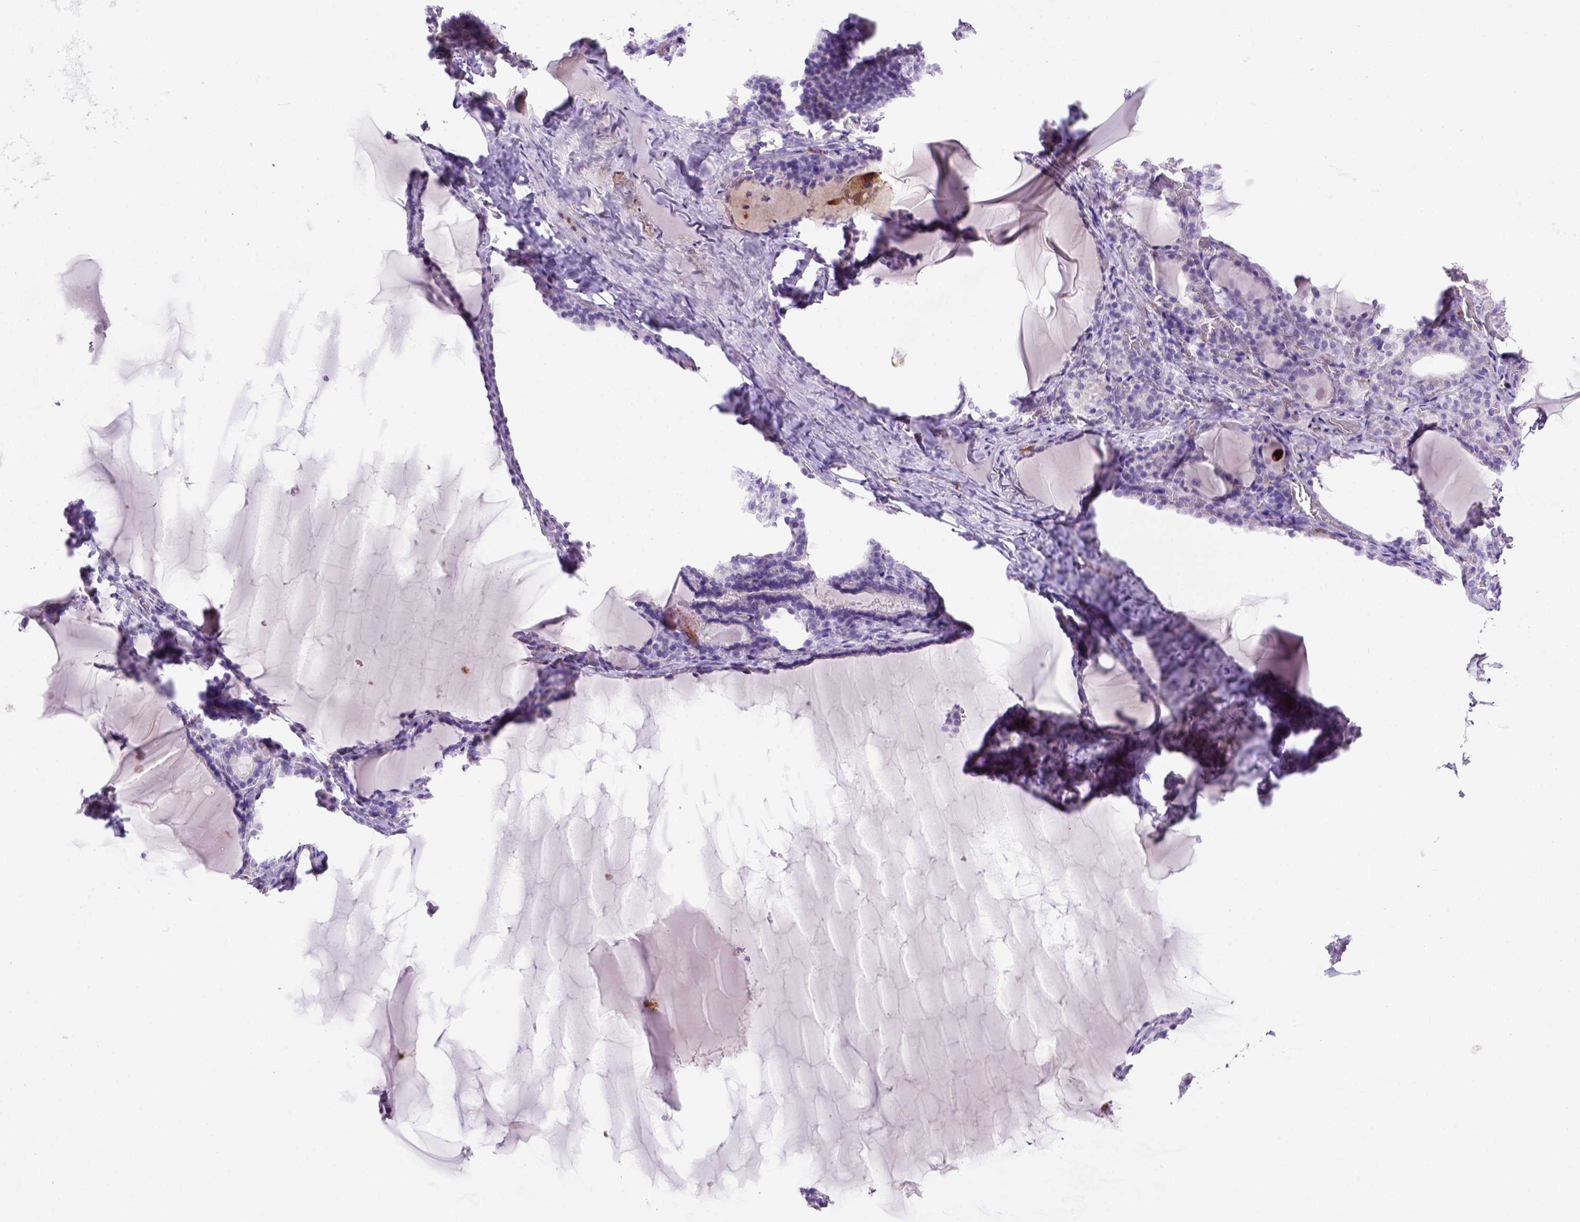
{"staining": {"intensity": "negative", "quantity": "none", "location": "none"}, "tissue": "thyroid gland", "cell_type": "Glandular cells", "image_type": "normal", "snomed": [{"axis": "morphology", "description": "Normal tissue, NOS"}, {"axis": "morphology", "description": "Hyperplasia, NOS"}, {"axis": "topography", "description": "Thyroid gland"}], "caption": "This micrograph is of unremarkable thyroid gland stained with immunohistochemistry to label a protein in brown with the nuclei are counter-stained blue. There is no staining in glandular cells. (Stains: DAB immunohistochemistry with hematoxylin counter stain, Microscopy: brightfield microscopy at high magnification).", "gene": "CD68", "patient": {"sex": "female", "age": 27}}